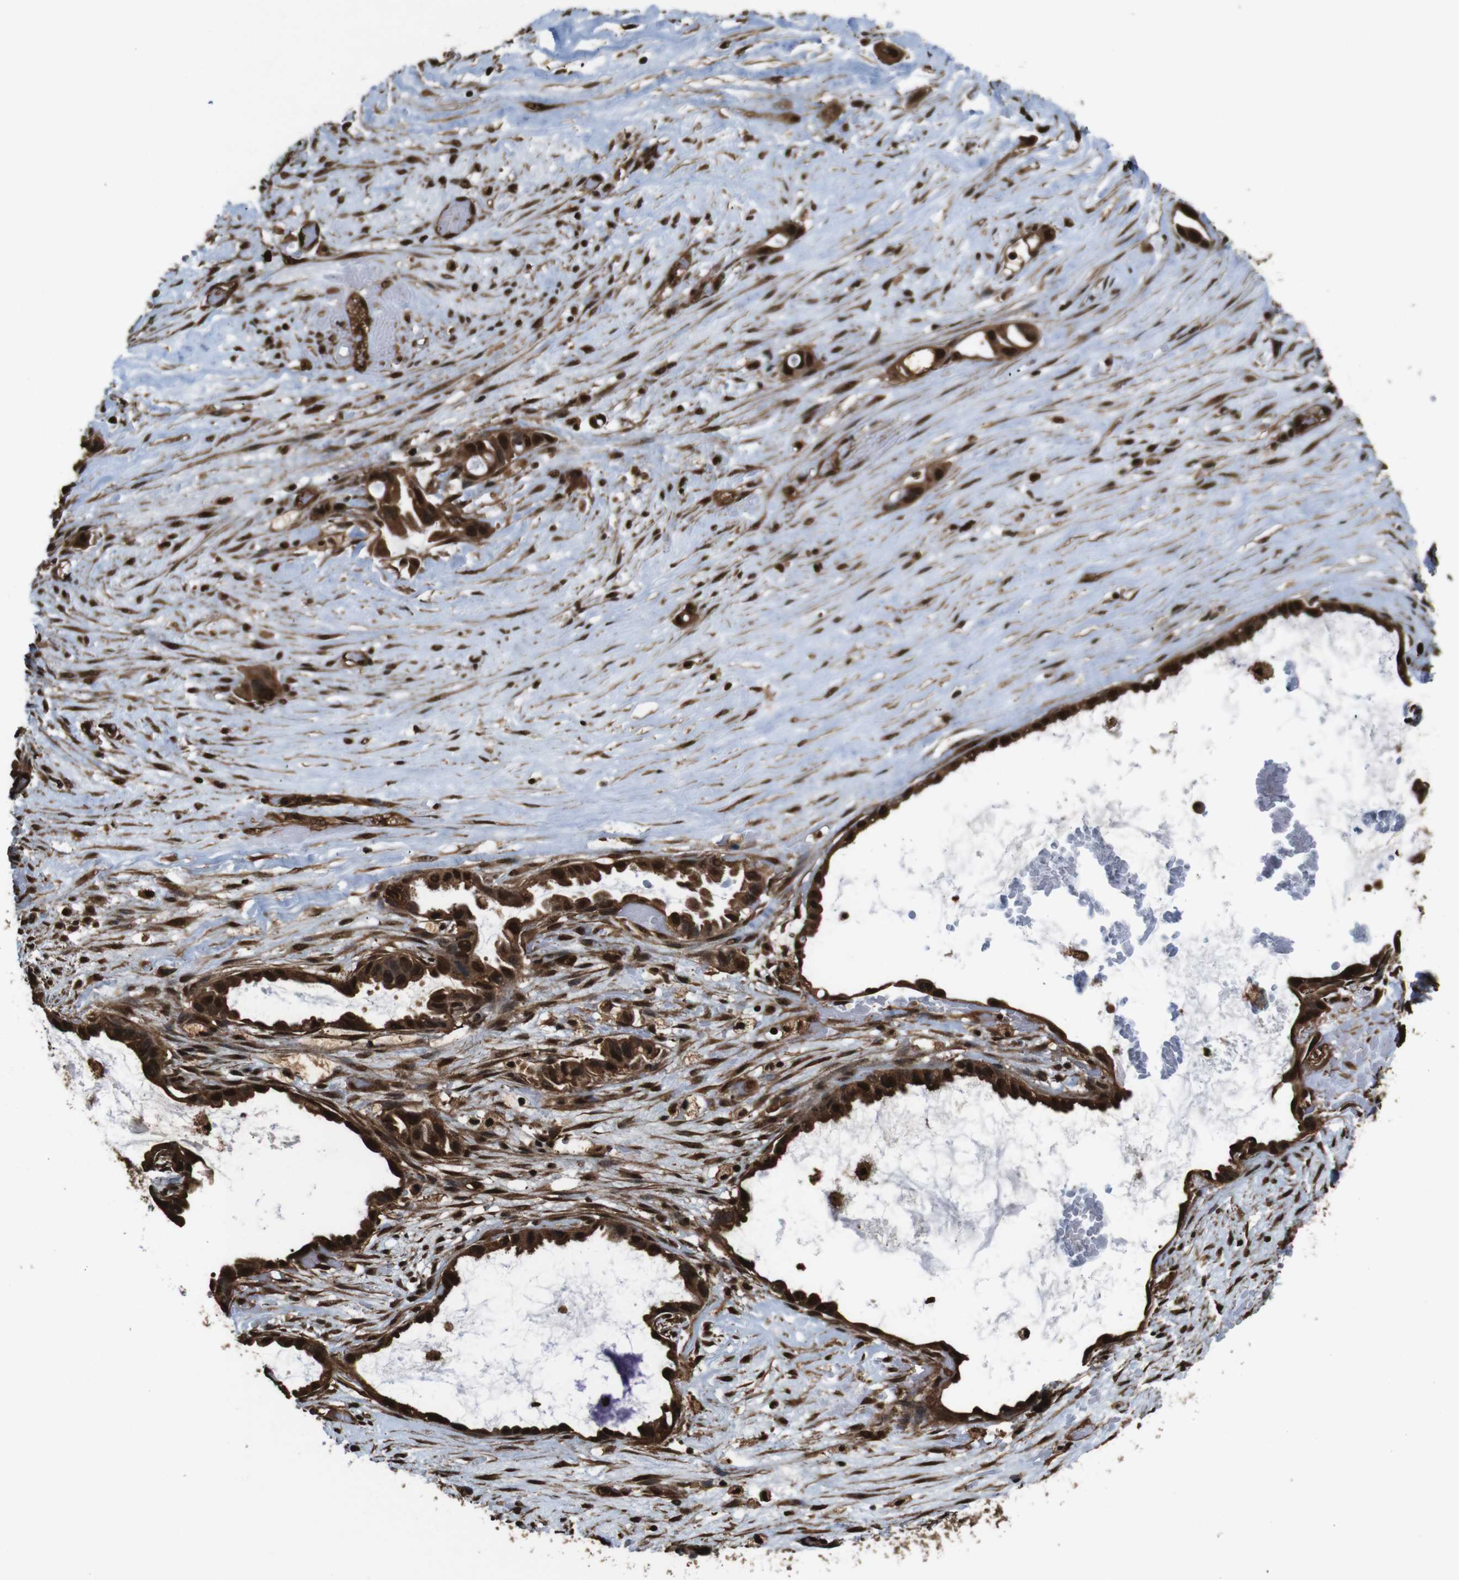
{"staining": {"intensity": "strong", "quantity": ">75%", "location": "cytoplasmic/membranous,nuclear"}, "tissue": "liver cancer", "cell_type": "Tumor cells", "image_type": "cancer", "snomed": [{"axis": "morphology", "description": "Cholangiocarcinoma"}, {"axis": "topography", "description": "Liver"}], "caption": "IHC of cholangiocarcinoma (liver) demonstrates high levels of strong cytoplasmic/membranous and nuclear staining in about >75% of tumor cells.", "gene": "VCP", "patient": {"sex": "female", "age": 65}}